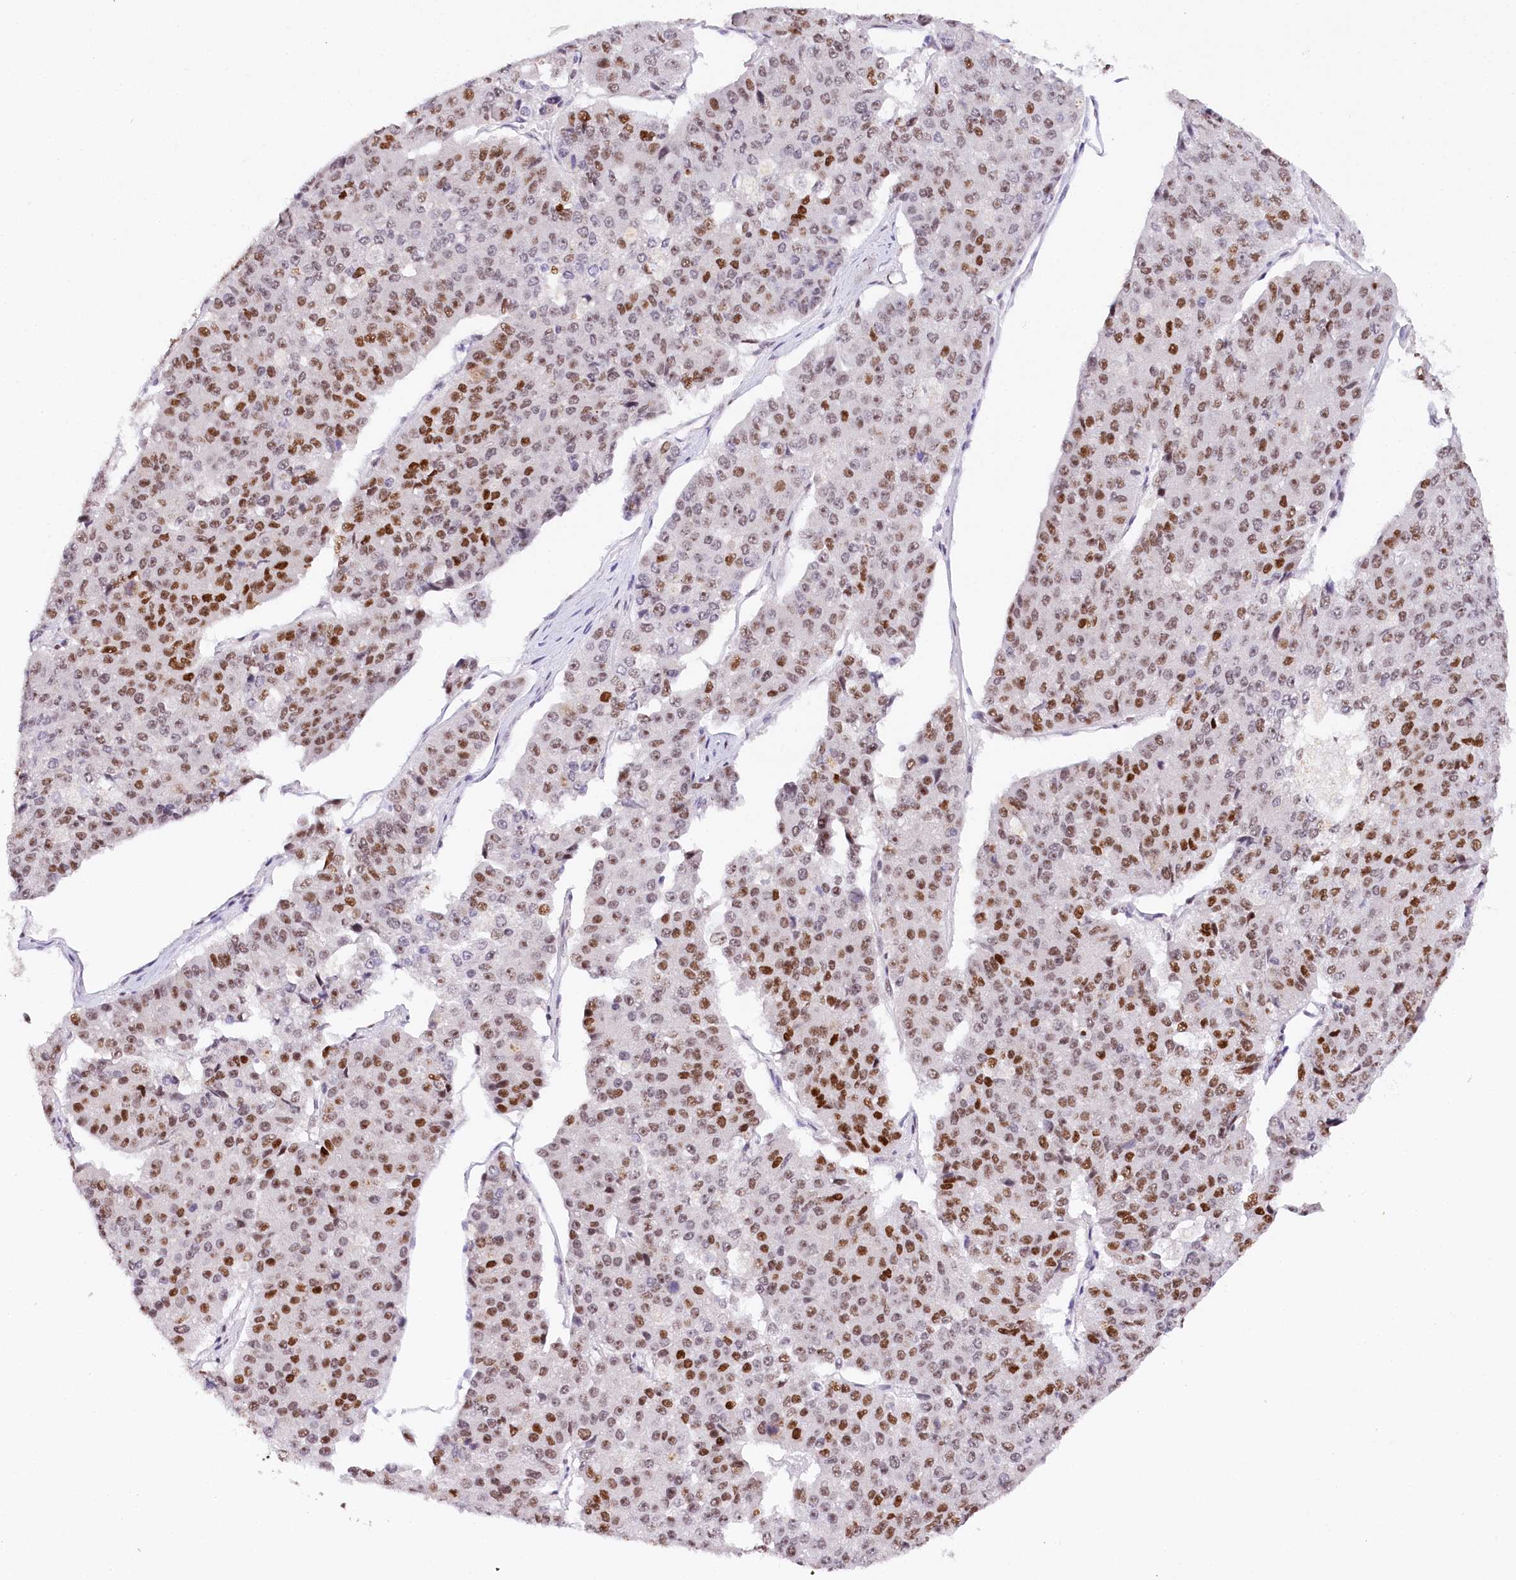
{"staining": {"intensity": "moderate", "quantity": ">75%", "location": "nuclear"}, "tissue": "pancreatic cancer", "cell_type": "Tumor cells", "image_type": "cancer", "snomed": [{"axis": "morphology", "description": "Adenocarcinoma, NOS"}, {"axis": "topography", "description": "Pancreas"}], "caption": "Adenocarcinoma (pancreatic) was stained to show a protein in brown. There is medium levels of moderate nuclear staining in about >75% of tumor cells.", "gene": "TP53", "patient": {"sex": "male", "age": 50}}